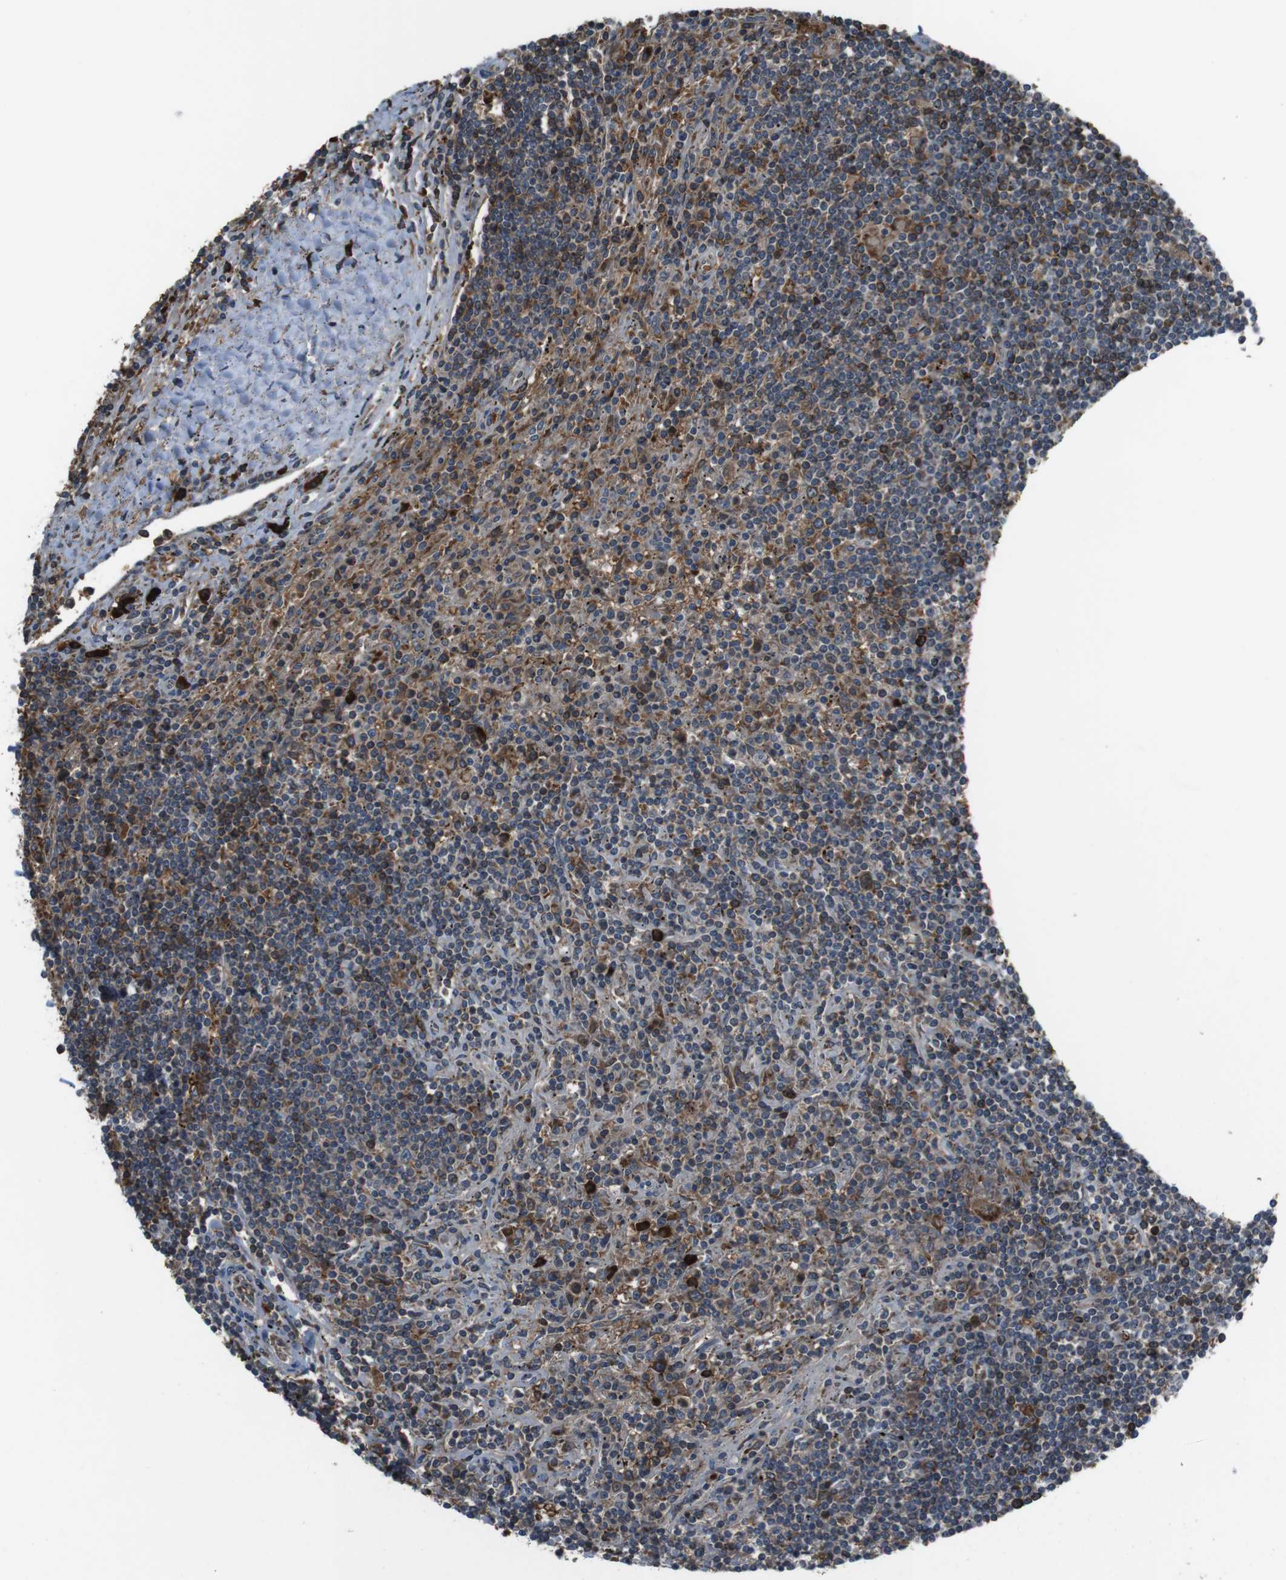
{"staining": {"intensity": "moderate", "quantity": ">75%", "location": "cytoplasmic/membranous"}, "tissue": "lymphoma", "cell_type": "Tumor cells", "image_type": "cancer", "snomed": [{"axis": "morphology", "description": "Malignant lymphoma, non-Hodgkin's type, Low grade"}, {"axis": "topography", "description": "Spleen"}], "caption": "Immunohistochemical staining of human lymphoma displays medium levels of moderate cytoplasmic/membranous staining in about >75% of tumor cells.", "gene": "SSR3", "patient": {"sex": "male", "age": 76}}